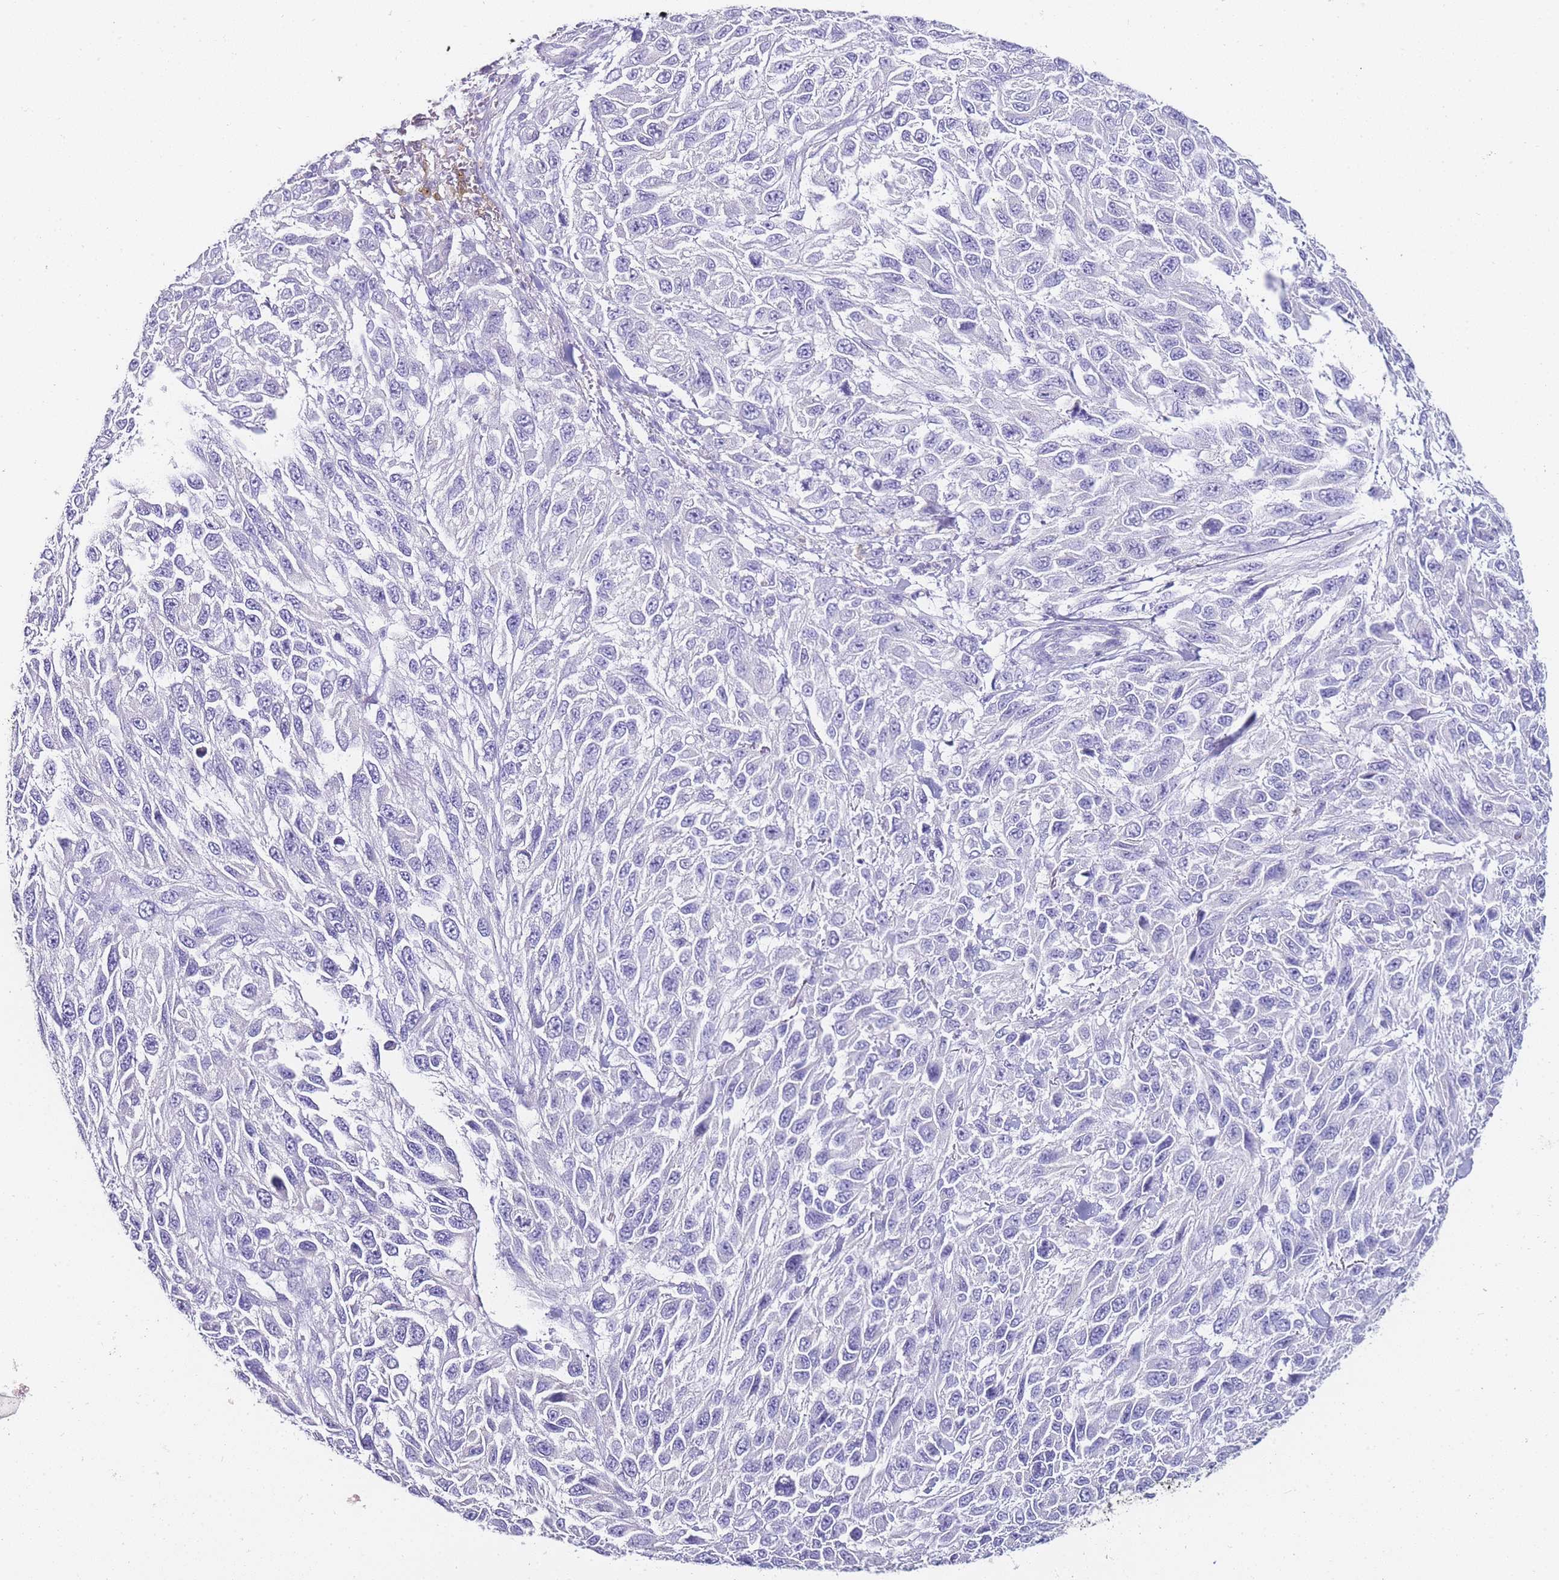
{"staining": {"intensity": "negative", "quantity": "none", "location": "none"}, "tissue": "melanoma", "cell_type": "Tumor cells", "image_type": "cancer", "snomed": [{"axis": "morphology", "description": "Malignant melanoma, NOS"}, {"axis": "topography", "description": "Skin"}], "caption": "There is no significant positivity in tumor cells of malignant melanoma. (DAB (3,3'-diaminobenzidine) immunohistochemistry (IHC), high magnification).", "gene": "DPP4", "patient": {"sex": "female", "age": 96}}